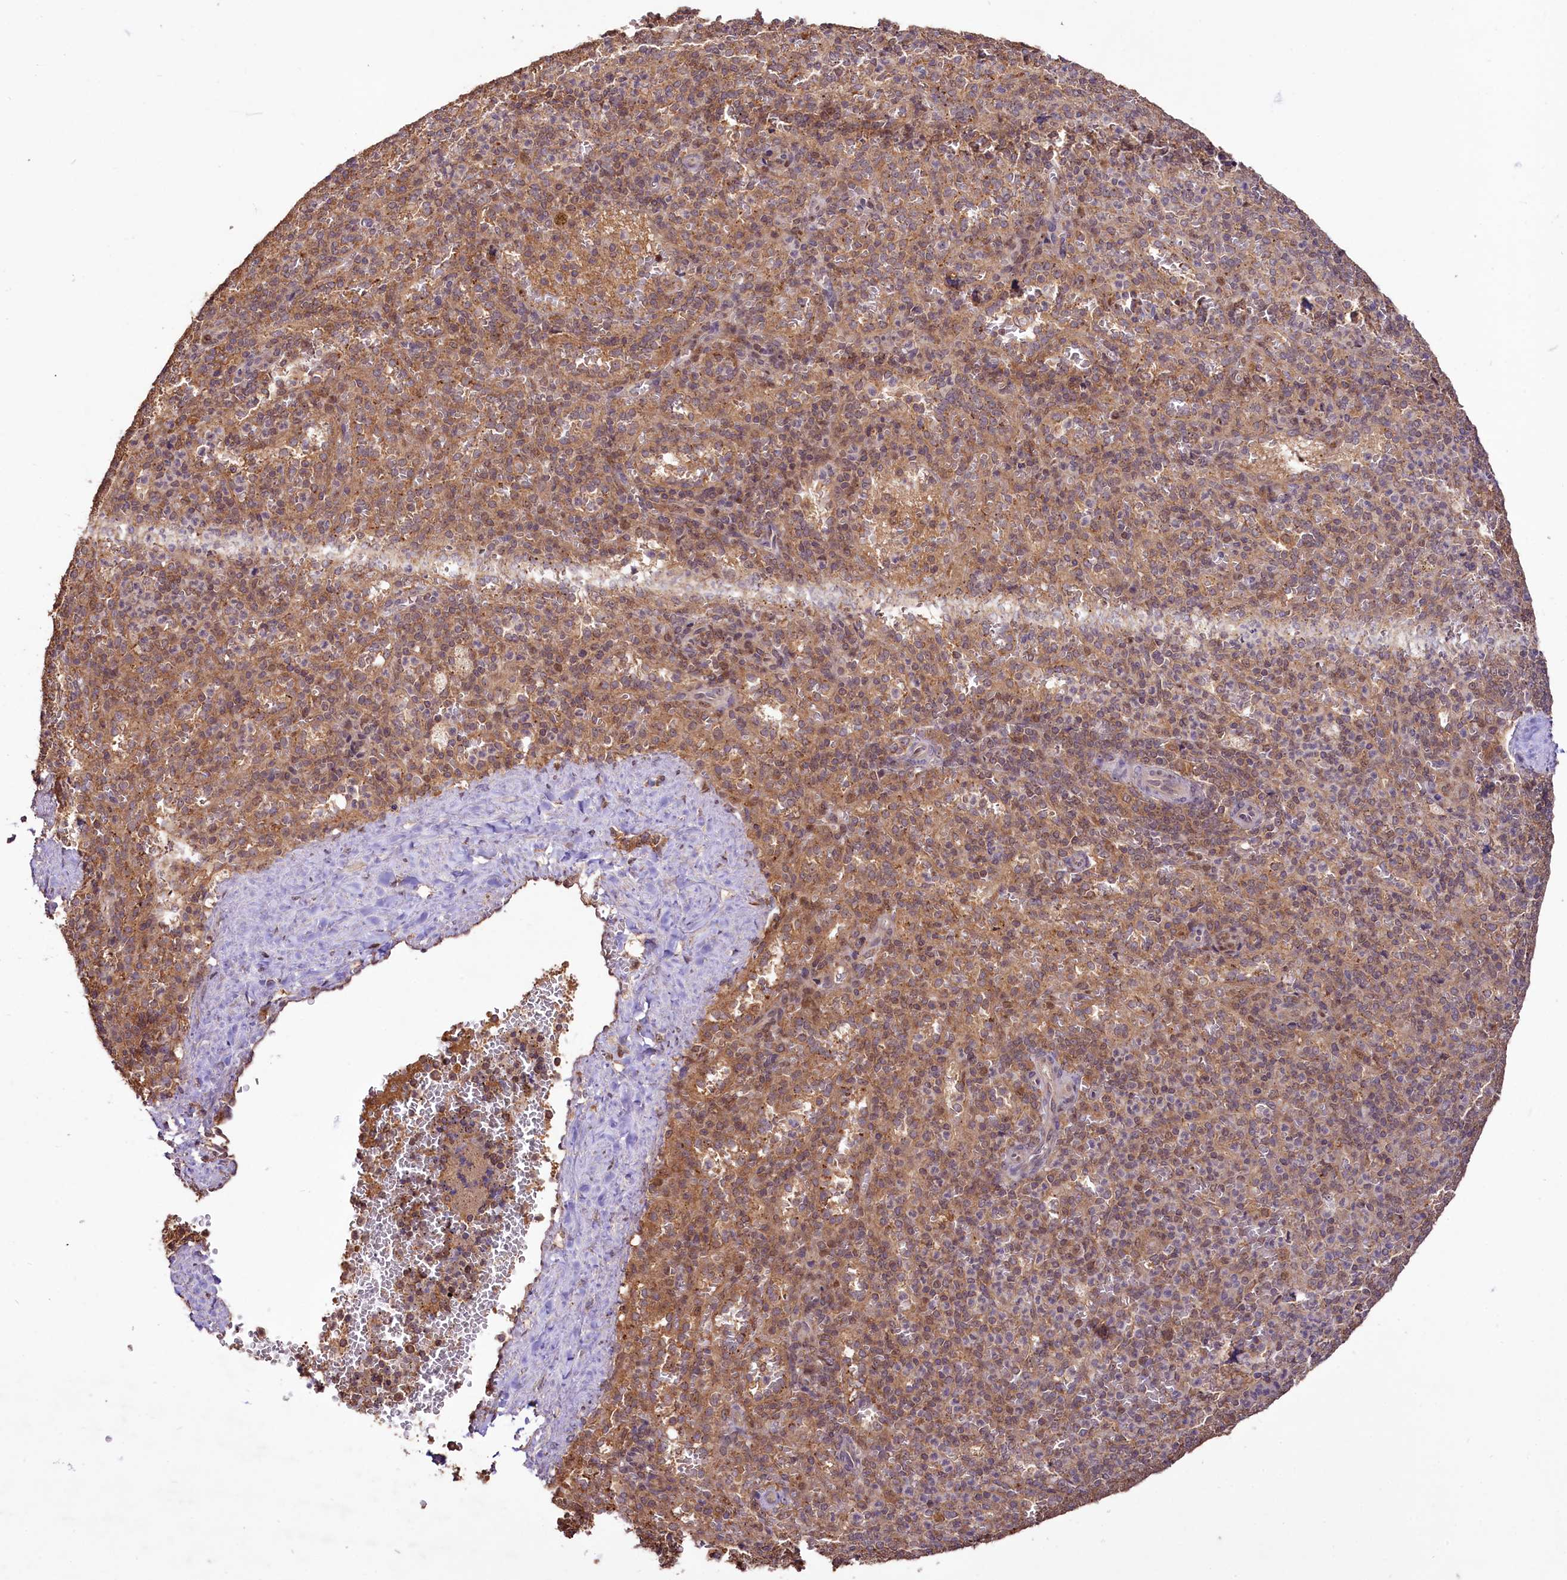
{"staining": {"intensity": "weak", "quantity": "25%-75%", "location": "cytoplasmic/membranous,nuclear"}, "tissue": "spleen", "cell_type": "Cells in red pulp", "image_type": "normal", "snomed": [{"axis": "morphology", "description": "Normal tissue, NOS"}, {"axis": "topography", "description": "Spleen"}], "caption": "IHC staining of benign spleen, which reveals low levels of weak cytoplasmic/membranous,nuclear positivity in approximately 25%-75% of cells in red pulp indicating weak cytoplasmic/membranous,nuclear protein expression. The staining was performed using DAB (3,3'-diaminobenzidine) (brown) for protein detection and nuclei were counterstained in hematoxylin (blue).", "gene": "RRP8", "patient": {"sex": "female", "age": 21}}